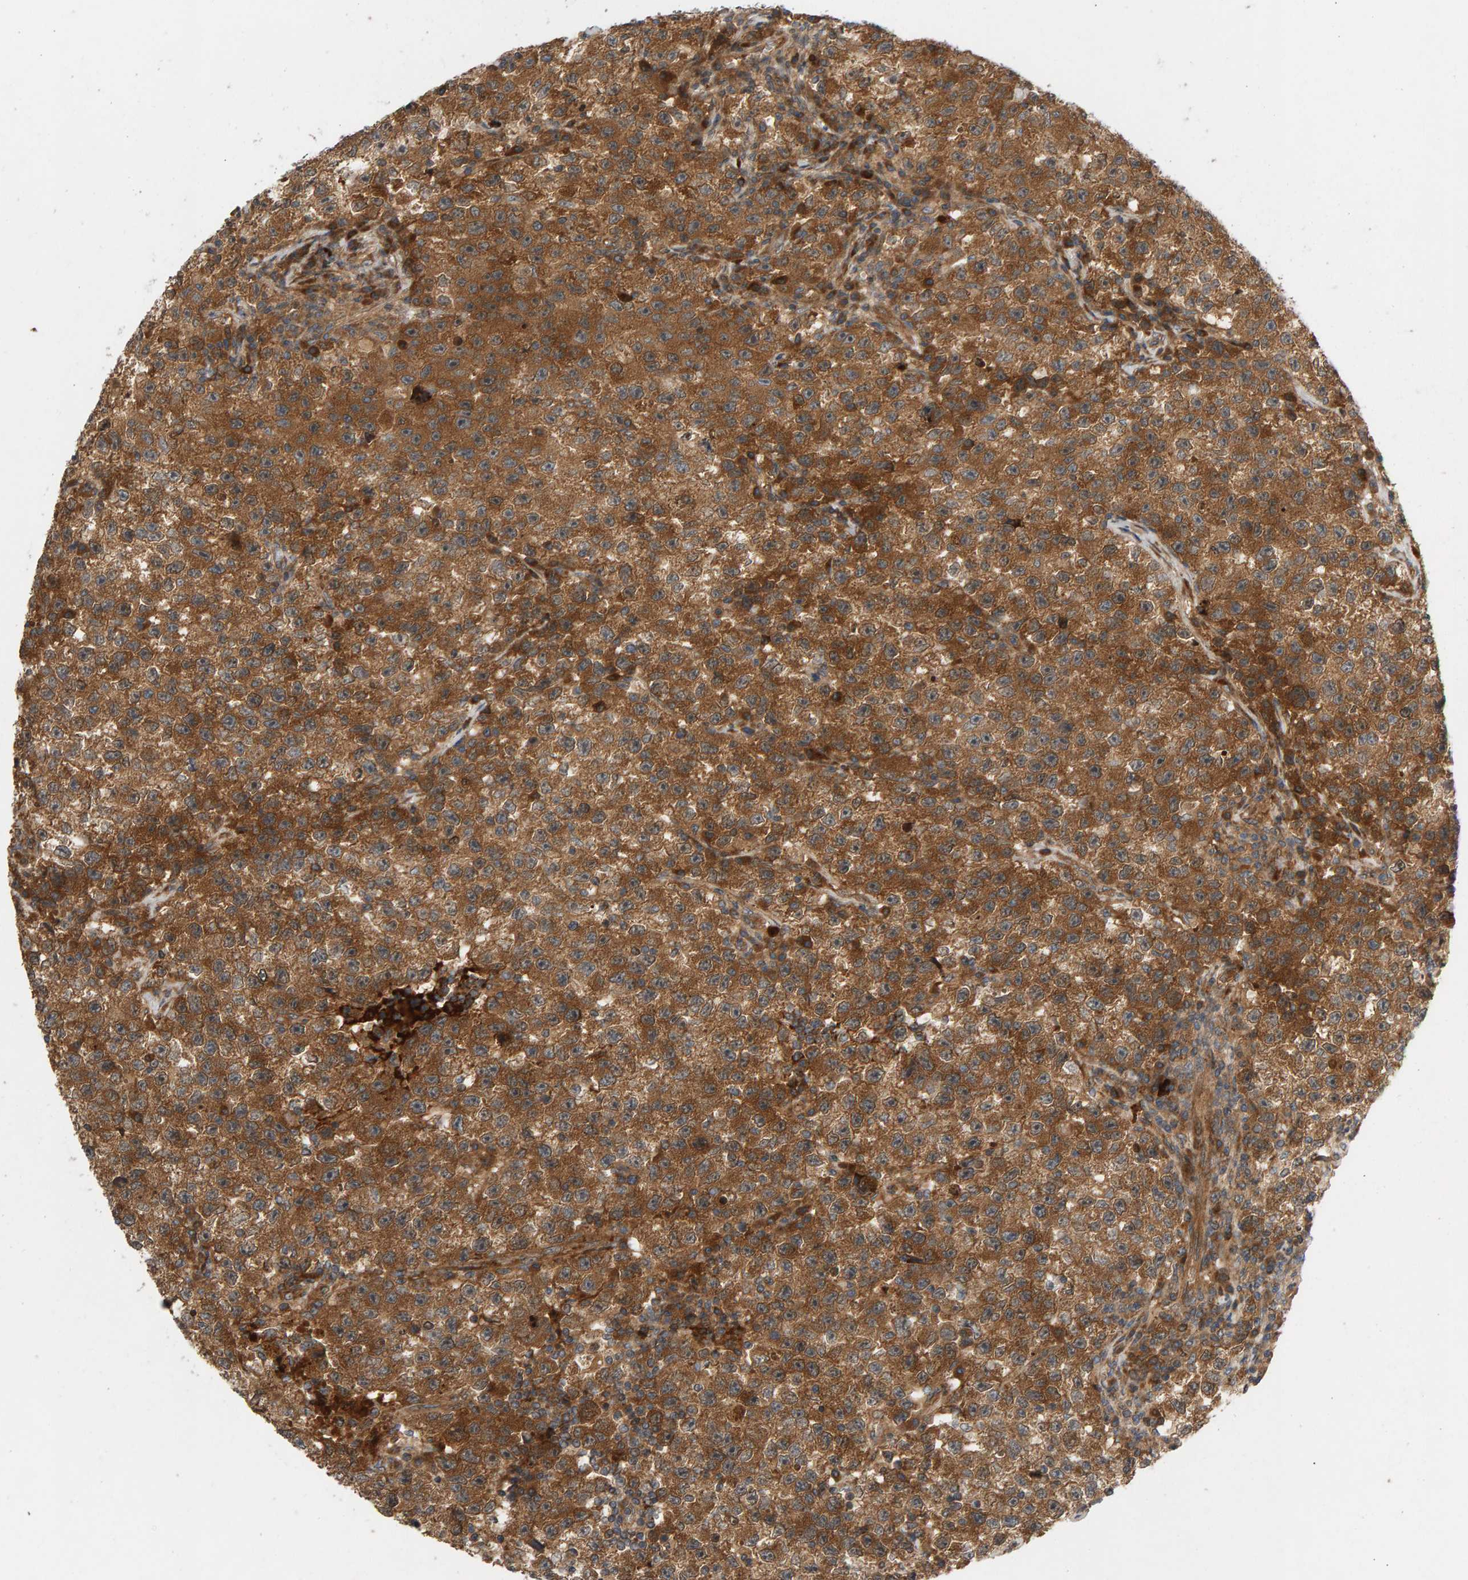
{"staining": {"intensity": "strong", "quantity": ">75%", "location": "cytoplasmic/membranous"}, "tissue": "testis cancer", "cell_type": "Tumor cells", "image_type": "cancer", "snomed": [{"axis": "morphology", "description": "Seminoma, NOS"}, {"axis": "topography", "description": "Testis"}], "caption": "About >75% of tumor cells in human testis cancer demonstrate strong cytoplasmic/membranous protein expression as visualized by brown immunohistochemical staining.", "gene": "BAHCC1", "patient": {"sex": "male", "age": 22}}